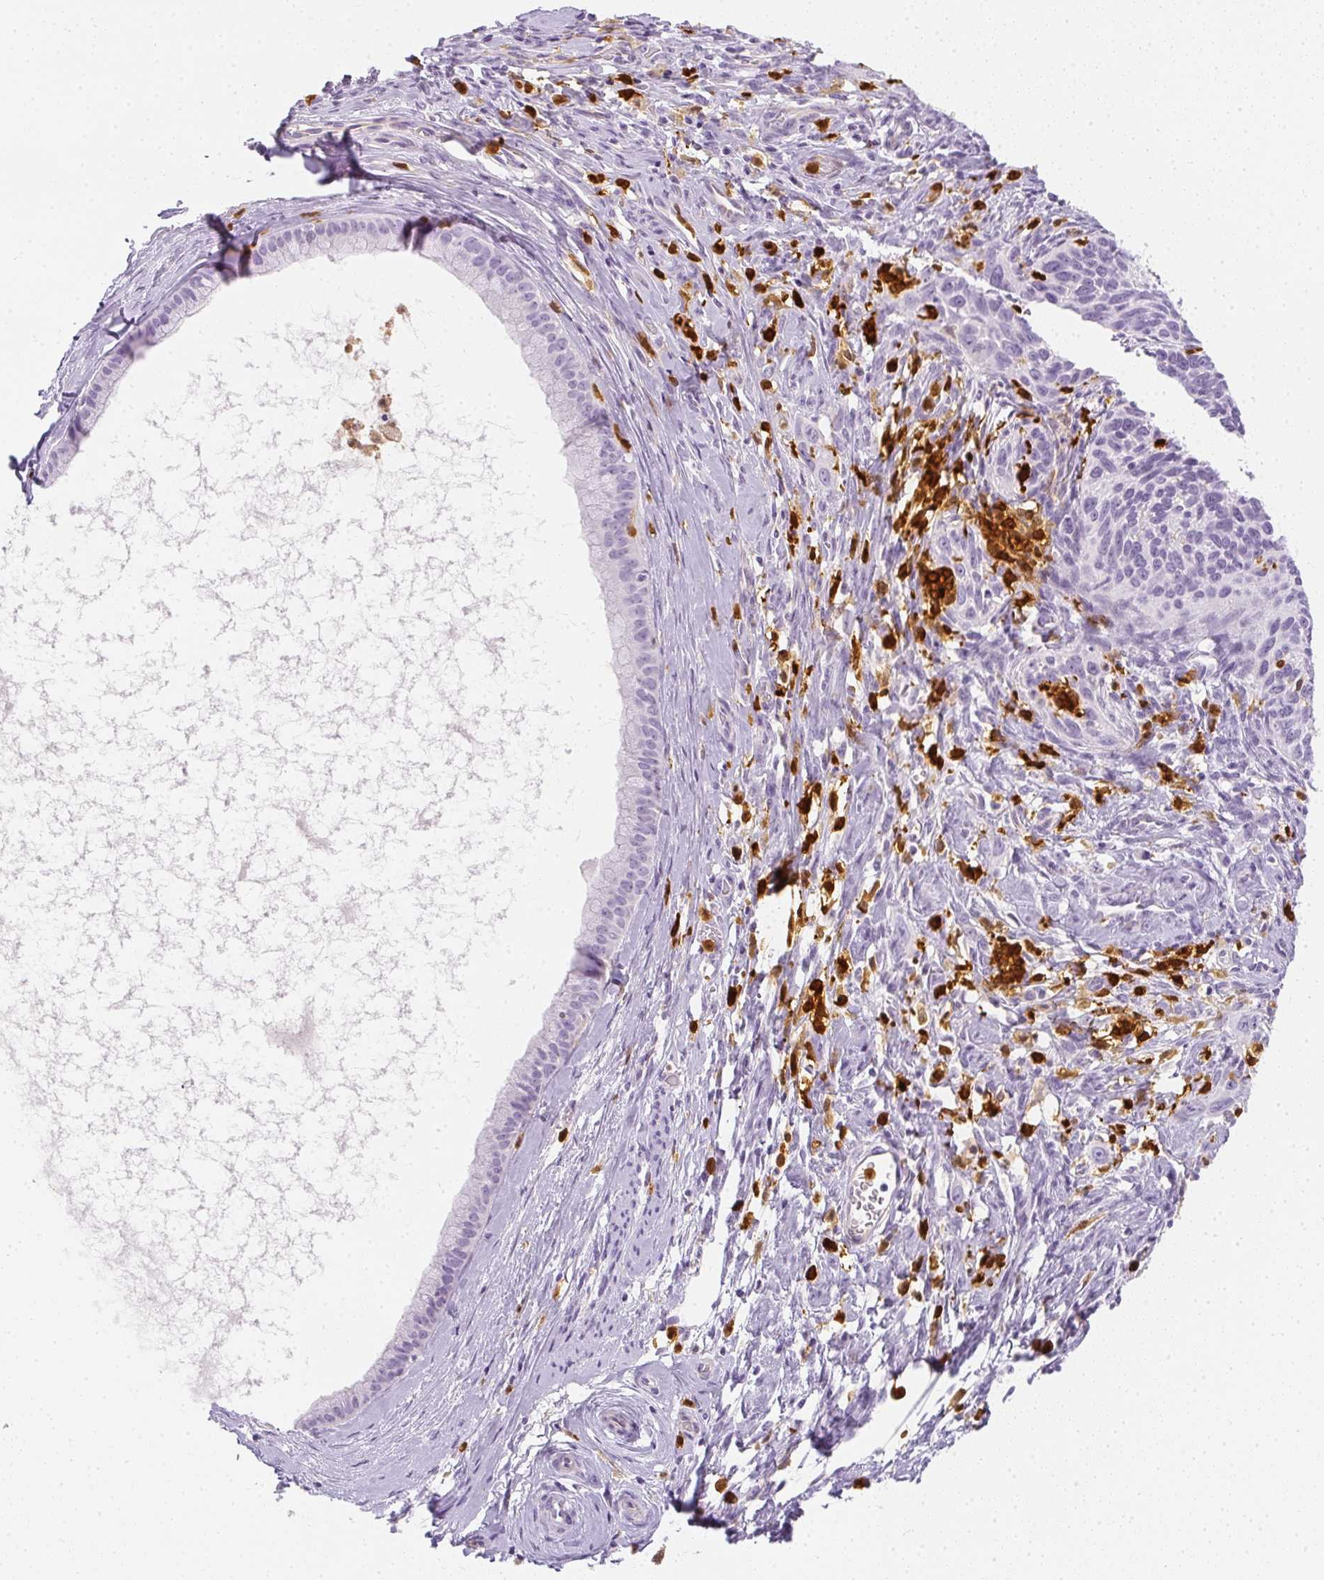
{"staining": {"intensity": "negative", "quantity": "none", "location": "none"}, "tissue": "cervical cancer", "cell_type": "Tumor cells", "image_type": "cancer", "snomed": [{"axis": "morphology", "description": "Squamous cell carcinoma, NOS"}, {"axis": "topography", "description": "Cervix"}], "caption": "The image demonstrates no significant expression in tumor cells of cervical cancer (squamous cell carcinoma).", "gene": "HK3", "patient": {"sex": "female", "age": 51}}